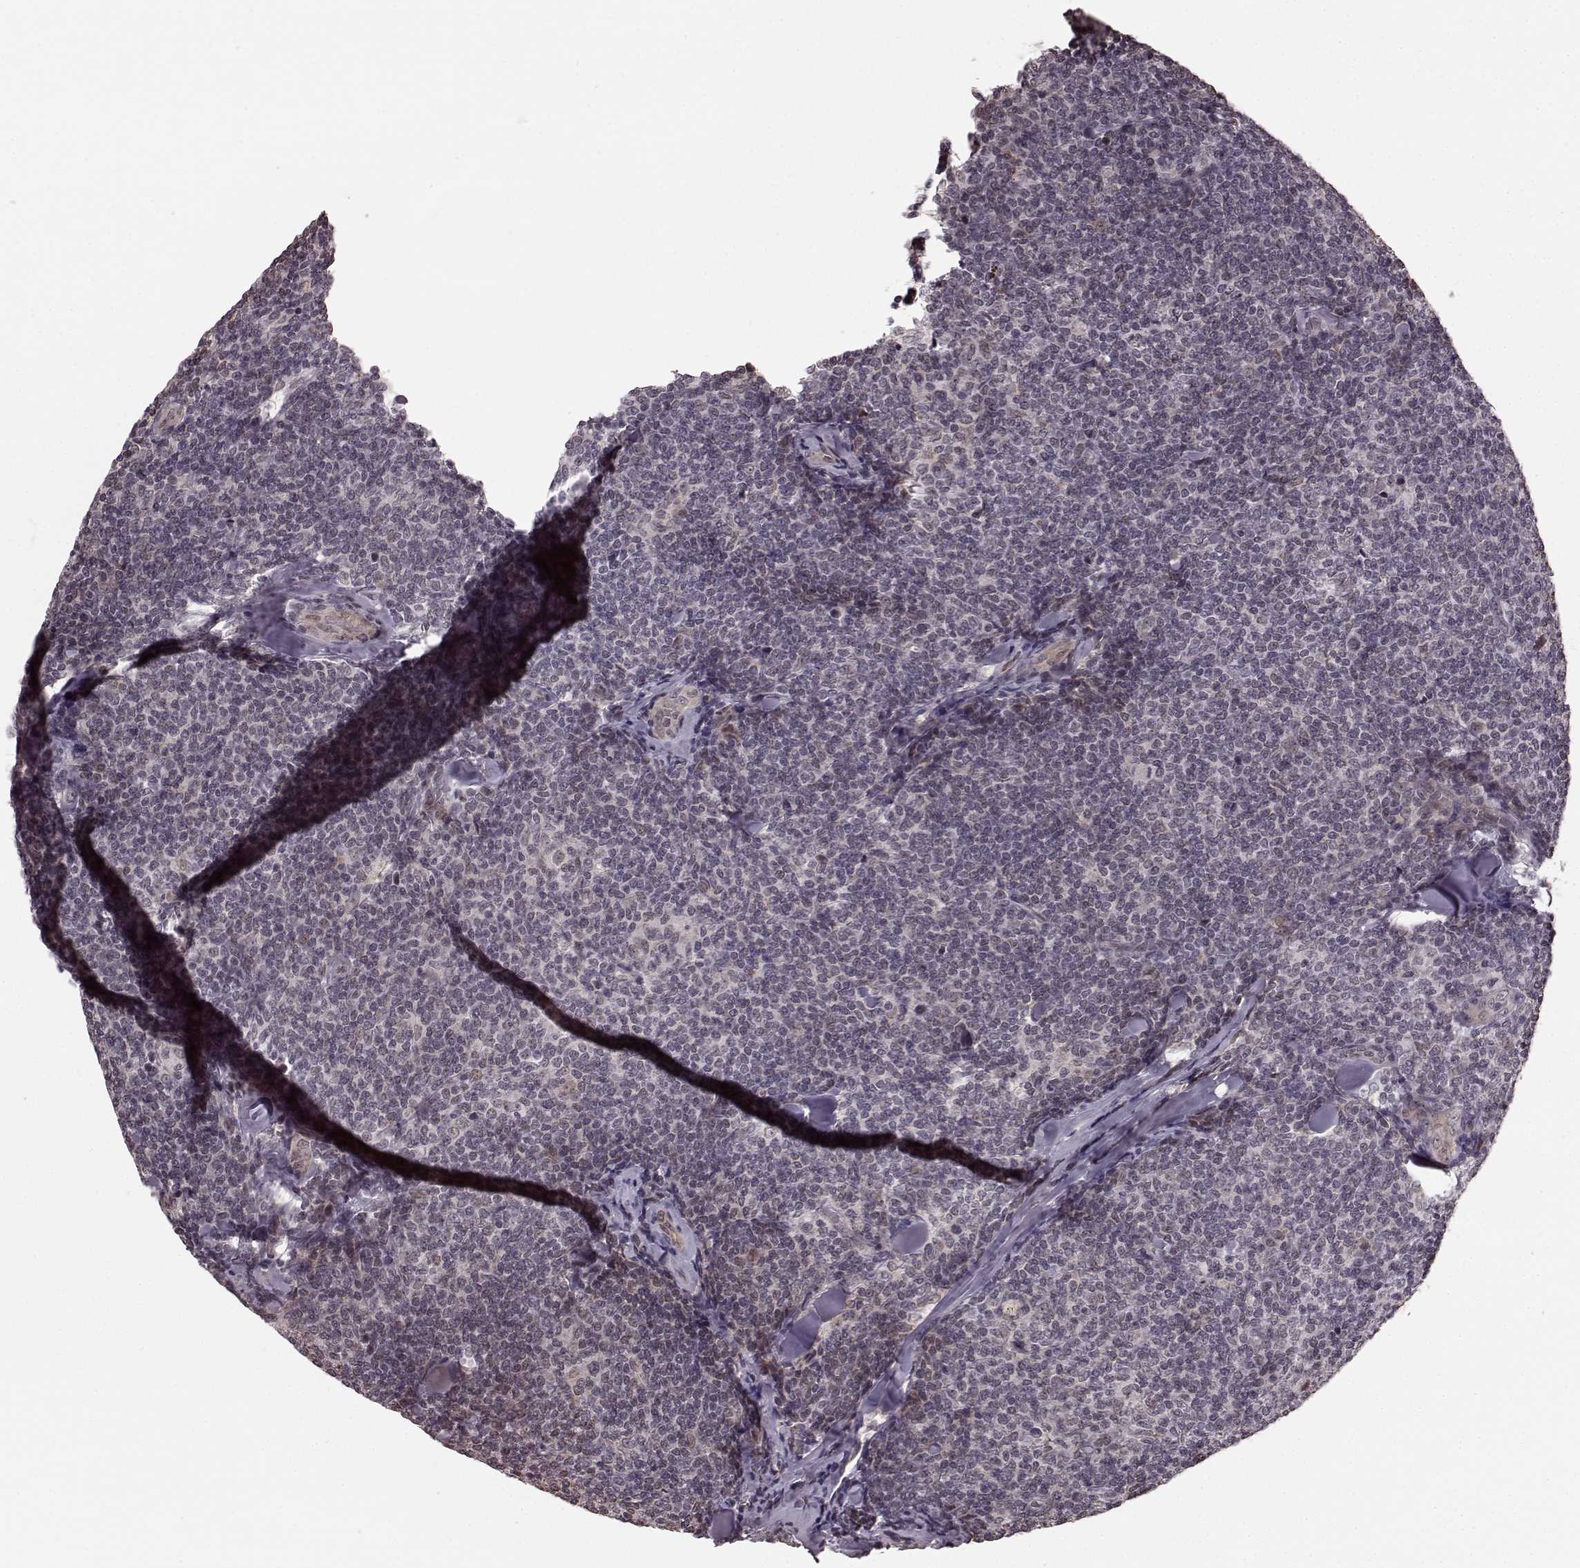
{"staining": {"intensity": "negative", "quantity": "none", "location": "none"}, "tissue": "lymphoma", "cell_type": "Tumor cells", "image_type": "cancer", "snomed": [{"axis": "morphology", "description": "Malignant lymphoma, non-Hodgkin's type, Low grade"}, {"axis": "topography", "description": "Lymph node"}], "caption": "This is a image of immunohistochemistry staining of low-grade malignant lymphoma, non-Hodgkin's type, which shows no expression in tumor cells. (Stains: DAB immunohistochemistry (IHC) with hematoxylin counter stain, Microscopy: brightfield microscopy at high magnification).", "gene": "PLCB4", "patient": {"sex": "female", "age": 56}}